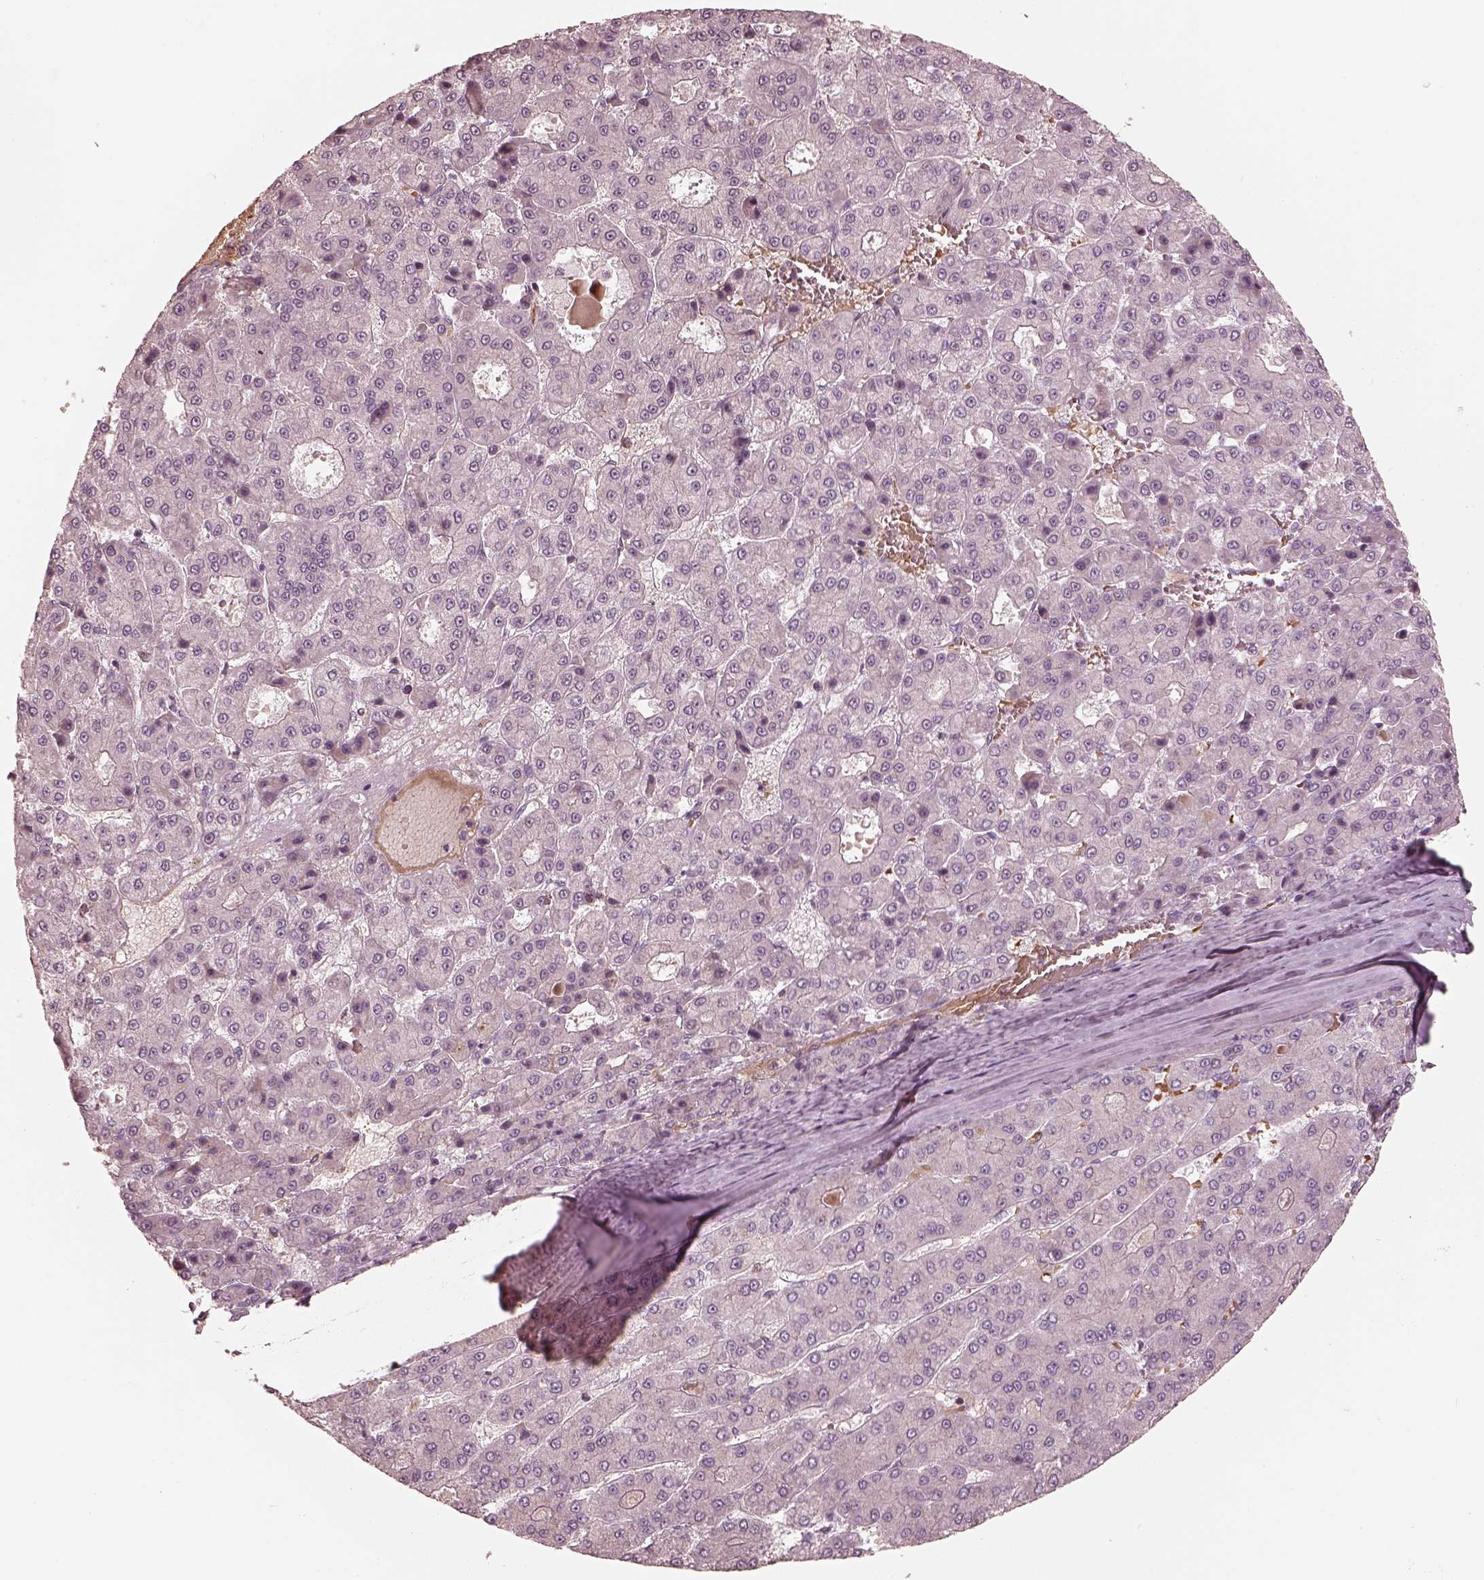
{"staining": {"intensity": "negative", "quantity": "none", "location": "none"}, "tissue": "liver cancer", "cell_type": "Tumor cells", "image_type": "cancer", "snomed": [{"axis": "morphology", "description": "Carcinoma, Hepatocellular, NOS"}, {"axis": "topography", "description": "Liver"}], "caption": "Immunohistochemistry (IHC) micrograph of neoplastic tissue: liver cancer stained with DAB shows no significant protein expression in tumor cells.", "gene": "ANKLE1", "patient": {"sex": "male", "age": 70}}